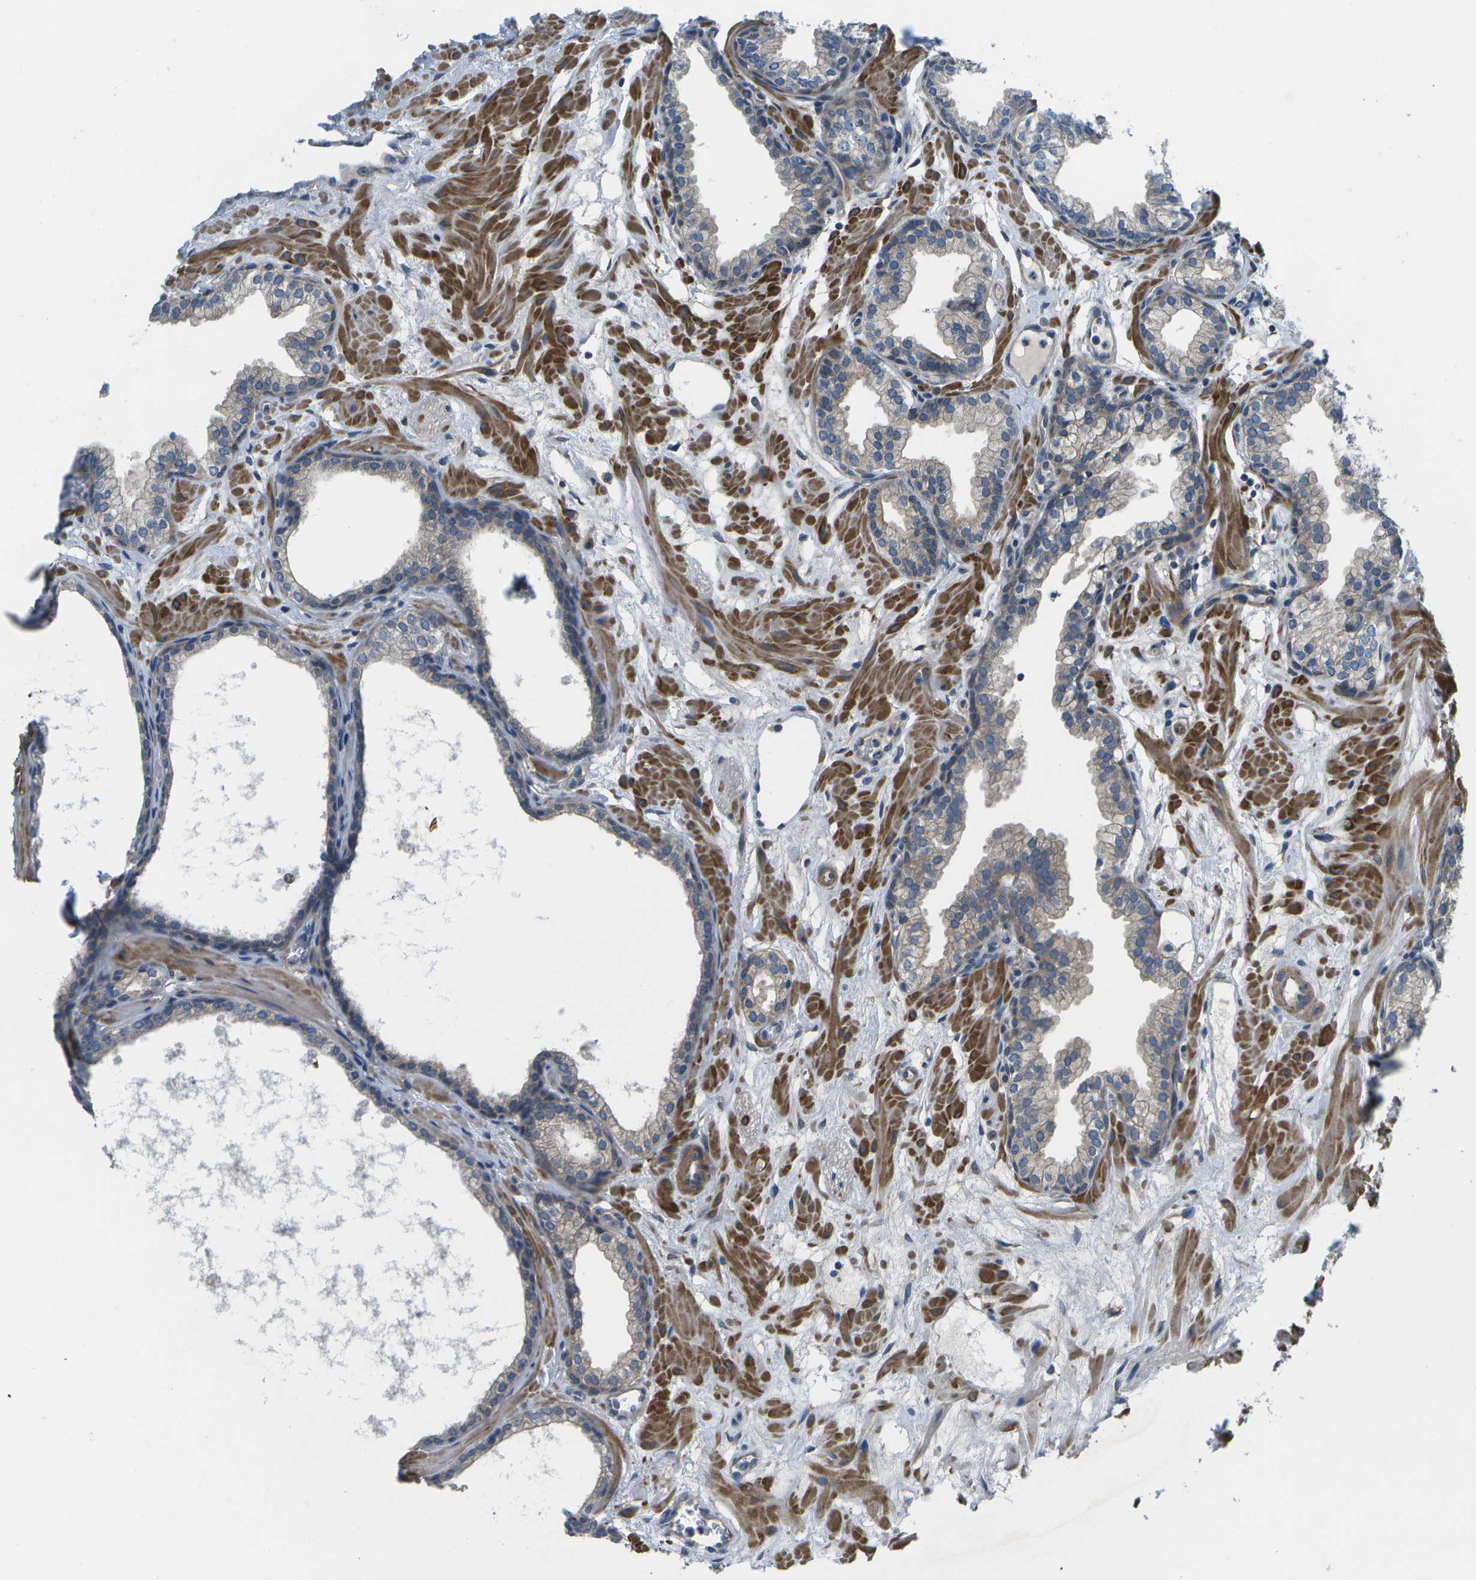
{"staining": {"intensity": "weak", "quantity": "<25%", "location": "cytoplasmic/membranous"}, "tissue": "prostate", "cell_type": "Glandular cells", "image_type": "normal", "snomed": [{"axis": "morphology", "description": "Normal tissue, NOS"}, {"axis": "morphology", "description": "Urothelial carcinoma, Low grade"}, {"axis": "topography", "description": "Urinary bladder"}, {"axis": "topography", "description": "Prostate"}], "caption": "The micrograph displays no staining of glandular cells in benign prostate.", "gene": "P3H1", "patient": {"sex": "male", "age": 60}}